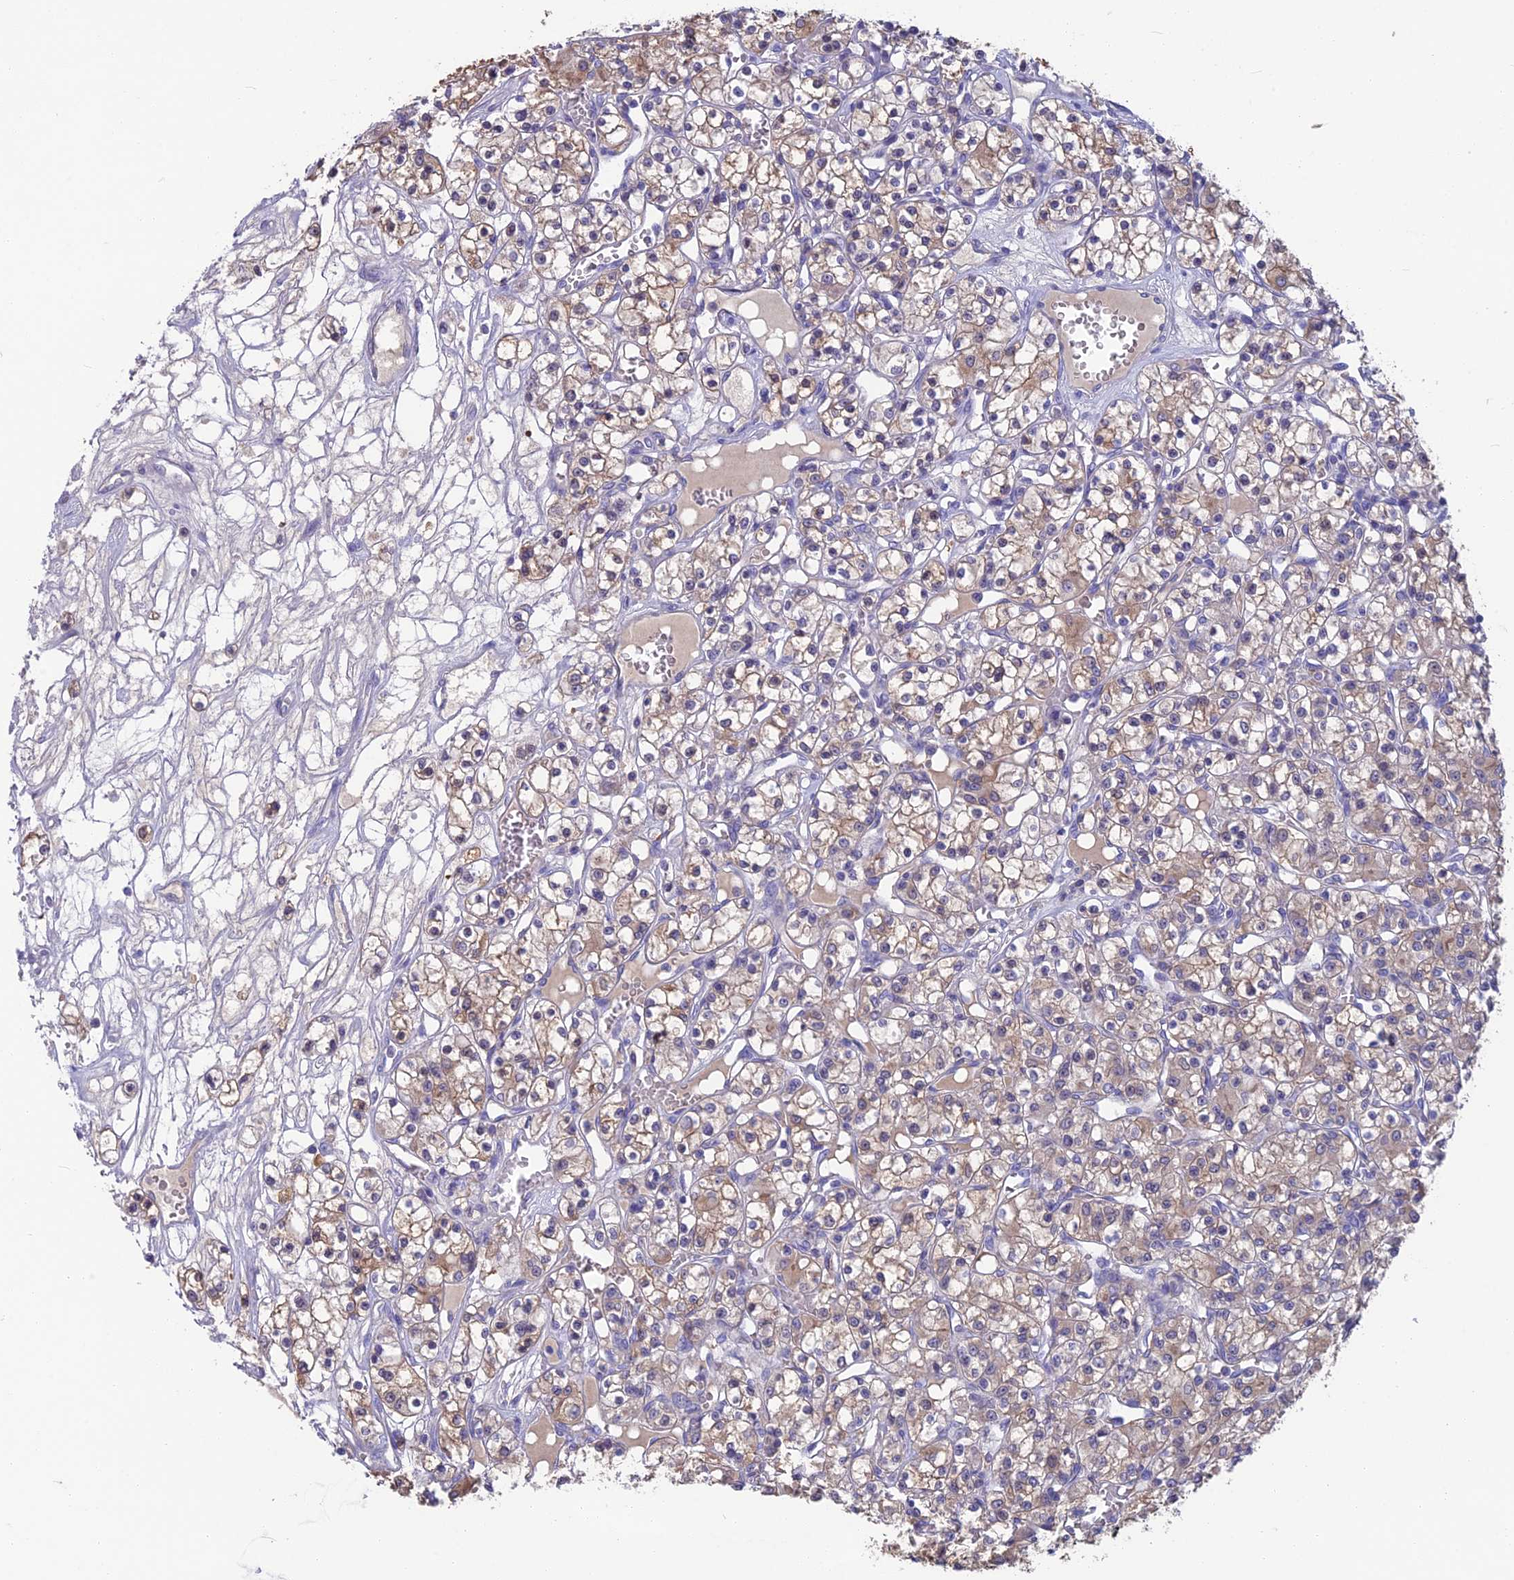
{"staining": {"intensity": "weak", "quantity": ">75%", "location": "cytoplasmic/membranous"}, "tissue": "renal cancer", "cell_type": "Tumor cells", "image_type": "cancer", "snomed": [{"axis": "morphology", "description": "Adenocarcinoma, NOS"}, {"axis": "topography", "description": "Kidney"}], "caption": "Renal cancer (adenocarcinoma) tissue demonstrates weak cytoplasmic/membranous expression in approximately >75% of tumor cells", "gene": "SNAP91", "patient": {"sex": "female", "age": 59}}